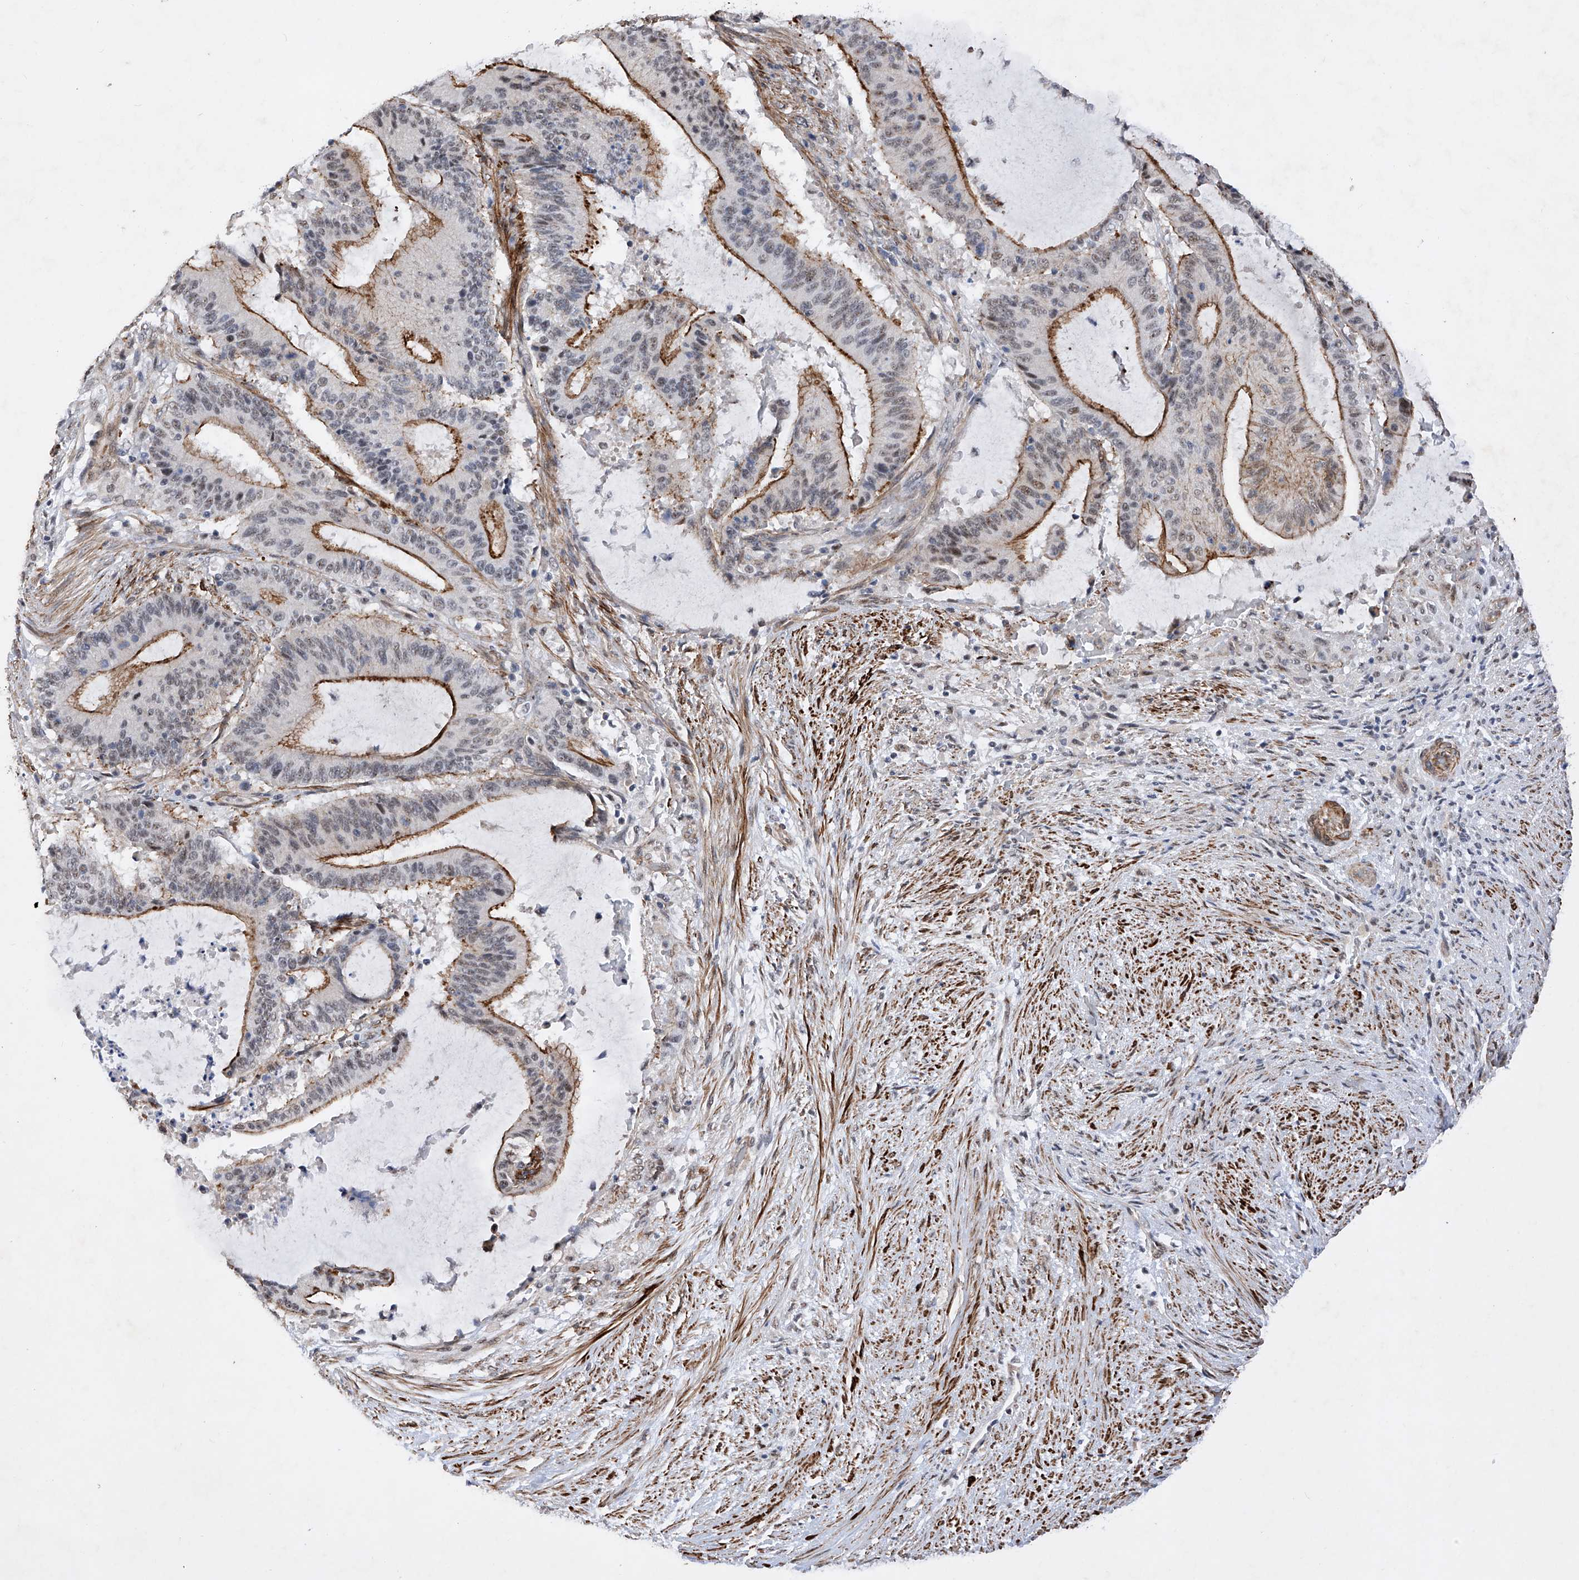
{"staining": {"intensity": "moderate", "quantity": "25%-75%", "location": "cytoplasmic/membranous"}, "tissue": "liver cancer", "cell_type": "Tumor cells", "image_type": "cancer", "snomed": [{"axis": "morphology", "description": "Normal tissue, NOS"}, {"axis": "morphology", "description": "Cholangiocarcinoma"}, {"axis": "topography", "description": "Liver"}, {"axis": "topography", "description": "Peripheral nerve tissue"}], "caption": "Immunohistochemical staining of human liver cancer (cholangiocarcinoma) shows medium levels of moderate cytoplasmic/membranous protein positivity in about 25%-75% of tumor cells. (IHC, brightfield microscopy, high magnification).", "gene": "NFATC4", "patient": {"sex": "female", "age": 73}}